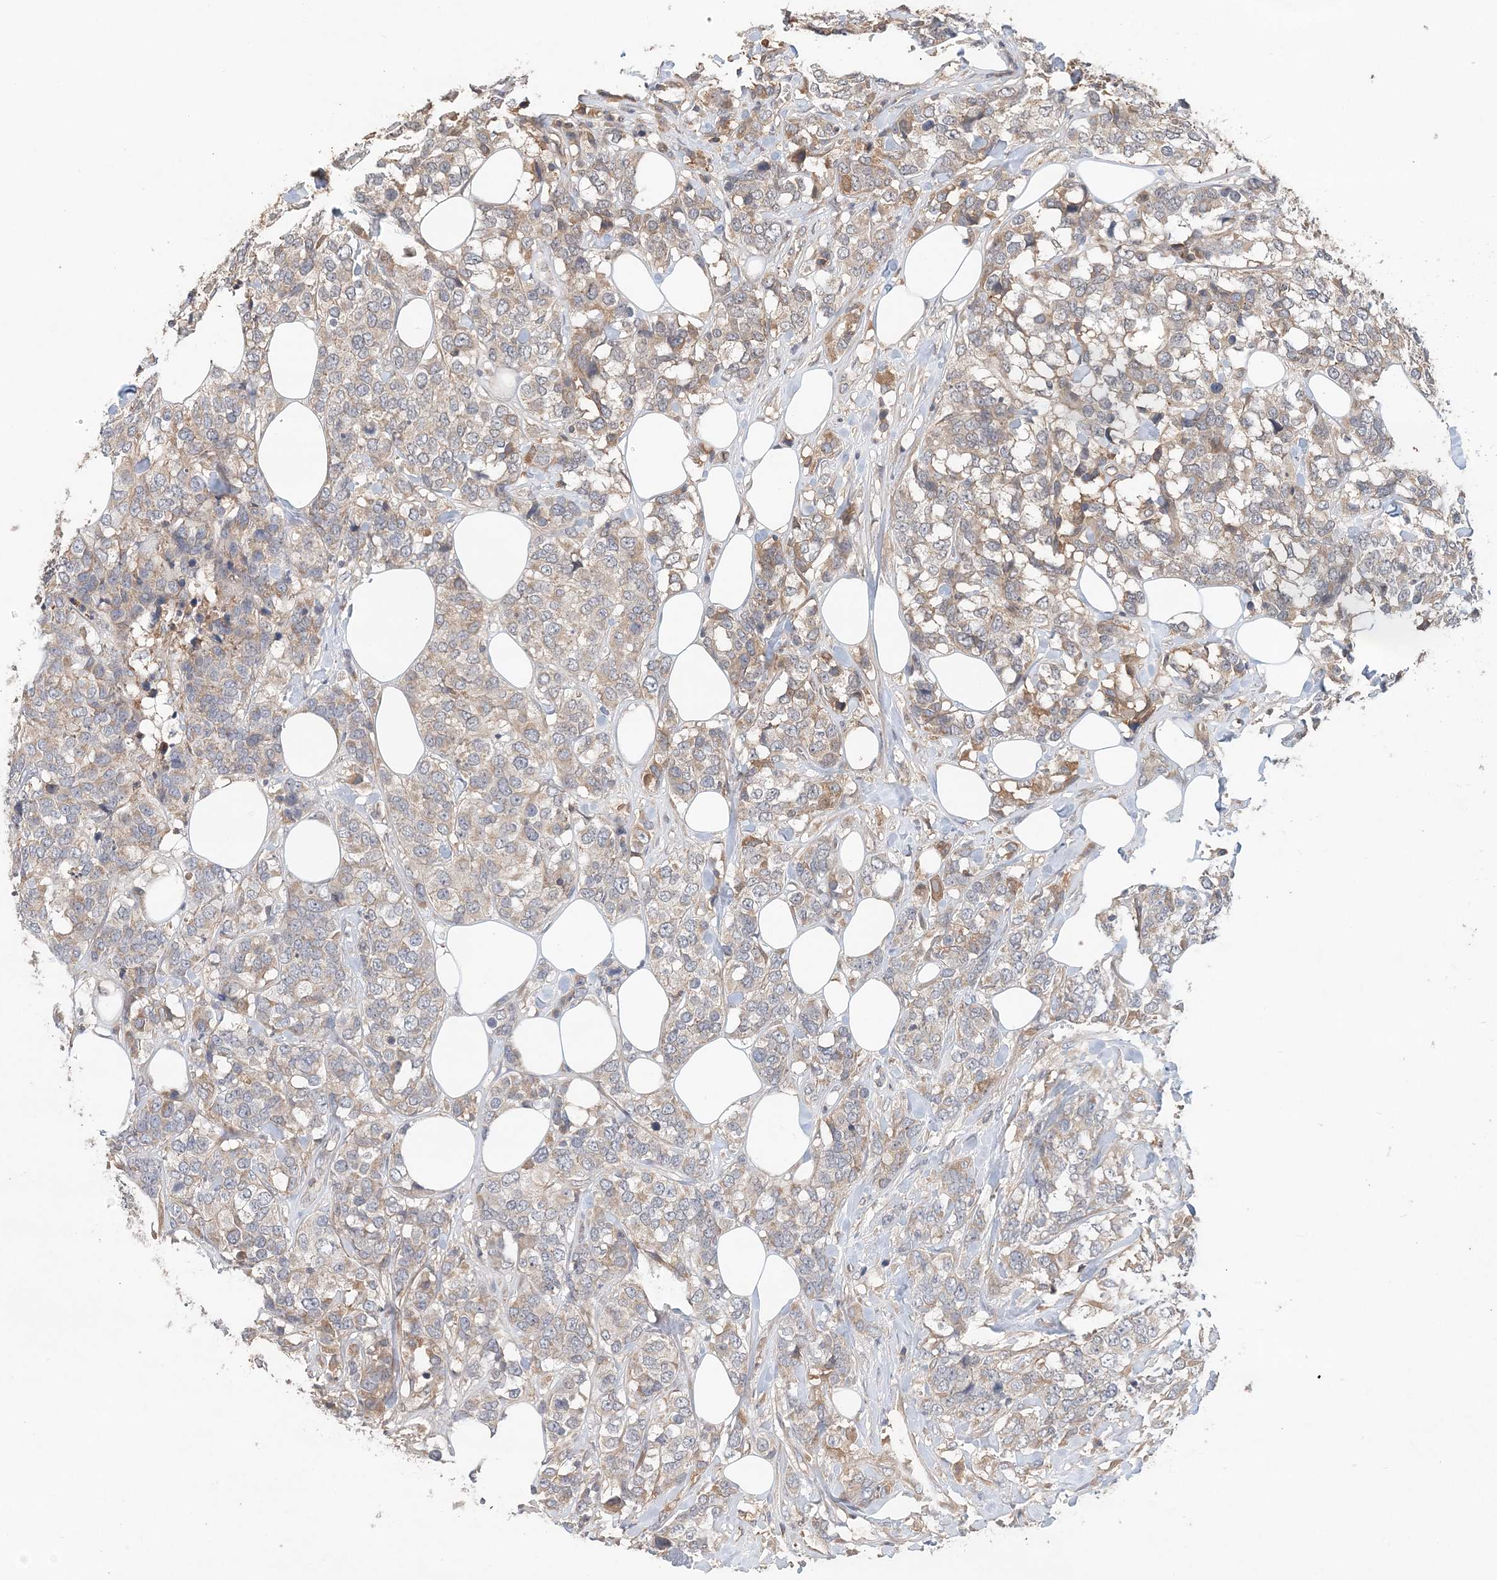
{"staining": {"intensity": "moderate", "quantity": "<25%", "location": "cytoplasmic/membranous"}, "tissue": "breast cancer", "cell_type": "Tumor cells", "image_type": "cancer", "snomed": [{"axis": "morphology", "description": "Lobular carcinoma"}, {"axis": "topography", "description": "Breast"}], "caption": "High-power microscopy captured an immunohistochemistry image of breast lobular carcinoma, revealing moderate cytoplasmic/membranous positivity in about <25% of tumor cells.", "gene": "SYCP3", "patient": {"sex": "female", "age": 59}}